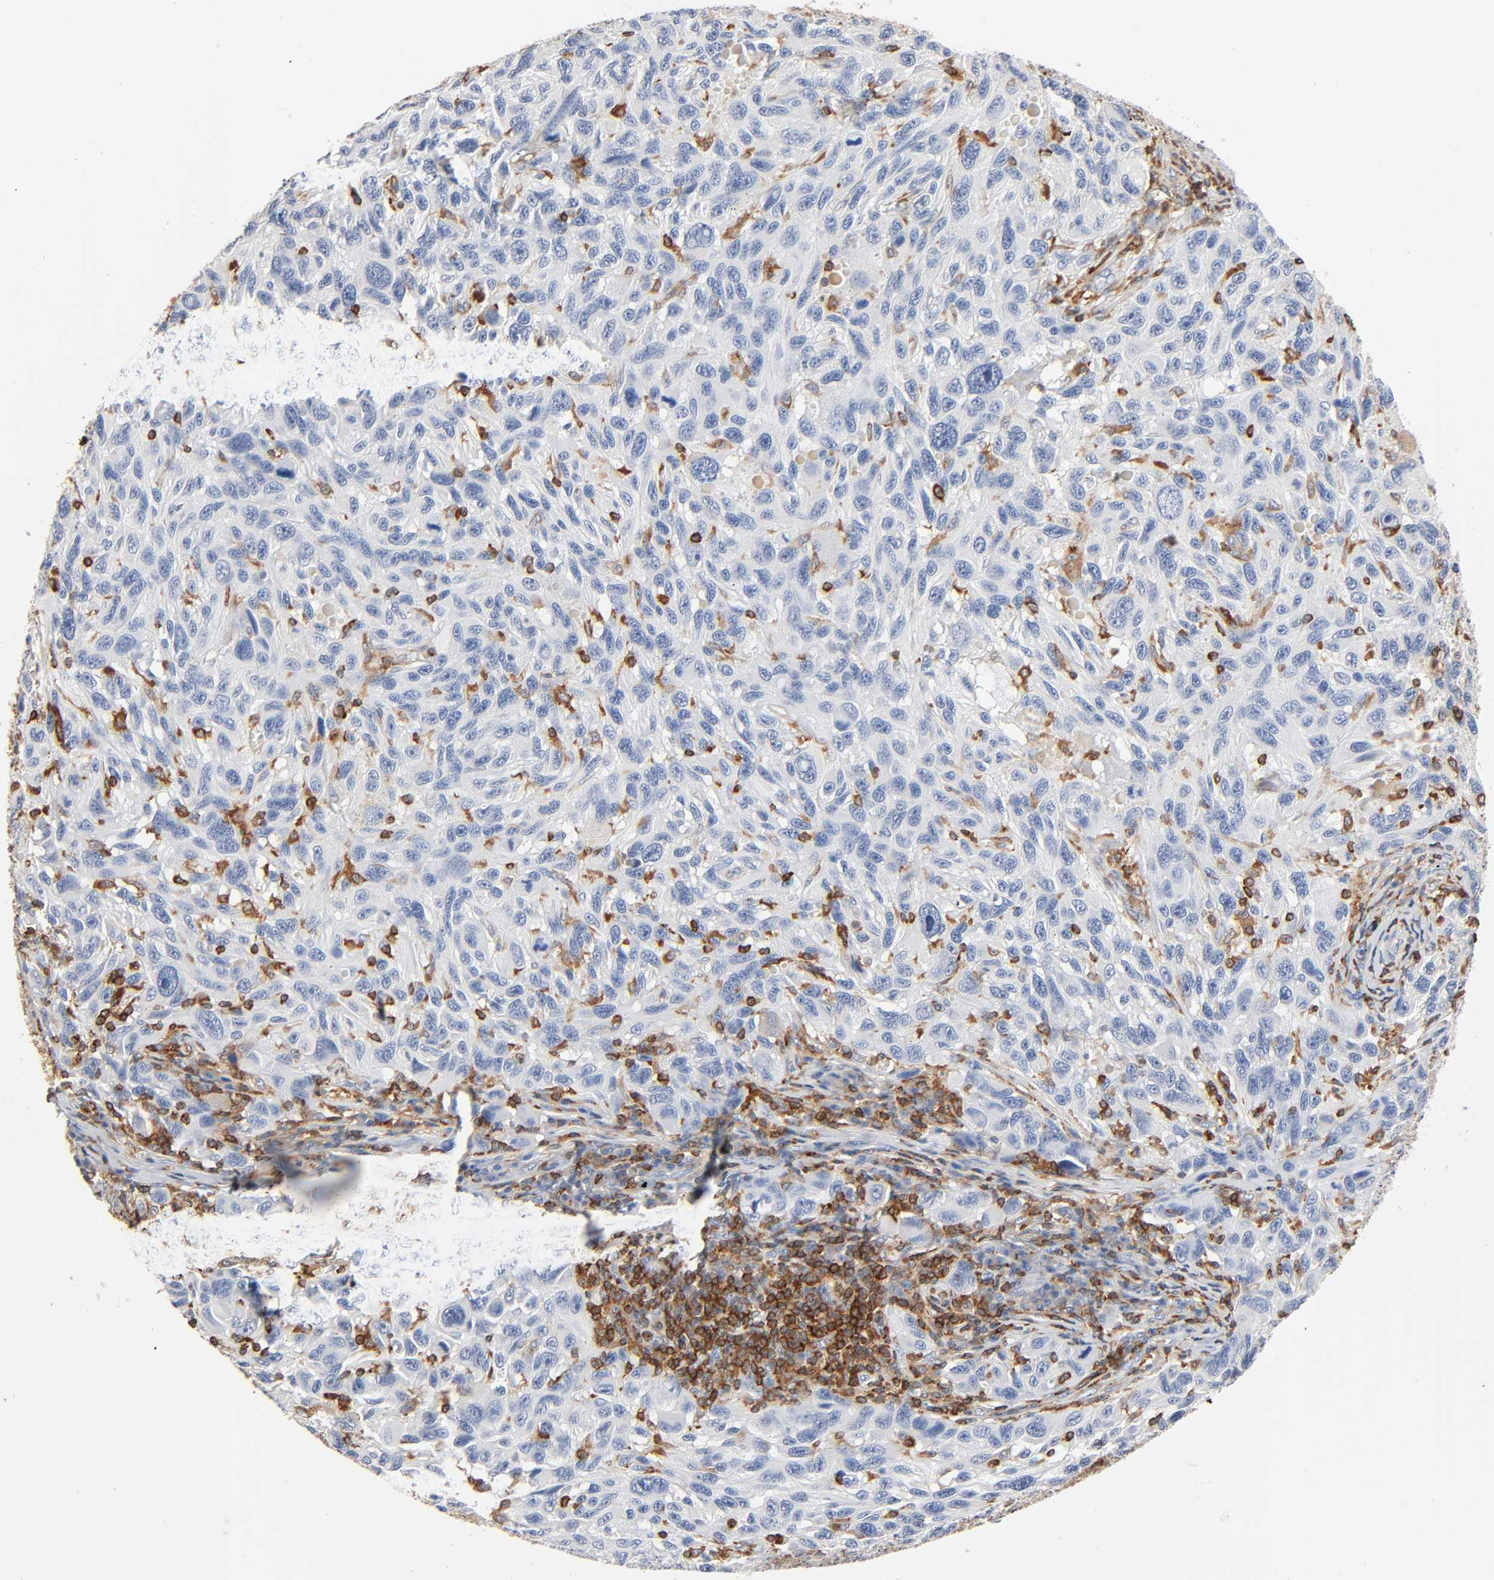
{"staining": {"intensity": "negative", "quantity": "none", "location": "none"}, "tissue": "melanoma", "cell_type": "Tumor cells", "image_type": "cancer", "snomed": [{"axis": "morphology", "description": "Malignant melanoma, NOS"}, {"axis": "topography", "description": "Skin"}], "caption": "DAB (3,3'-diaminobenzidine) immunohistochemical staining of human melanoma displays no significant staining in tumor cells.", "gene": "BIN1", "patient": {"sex": "male", "age": 53}}